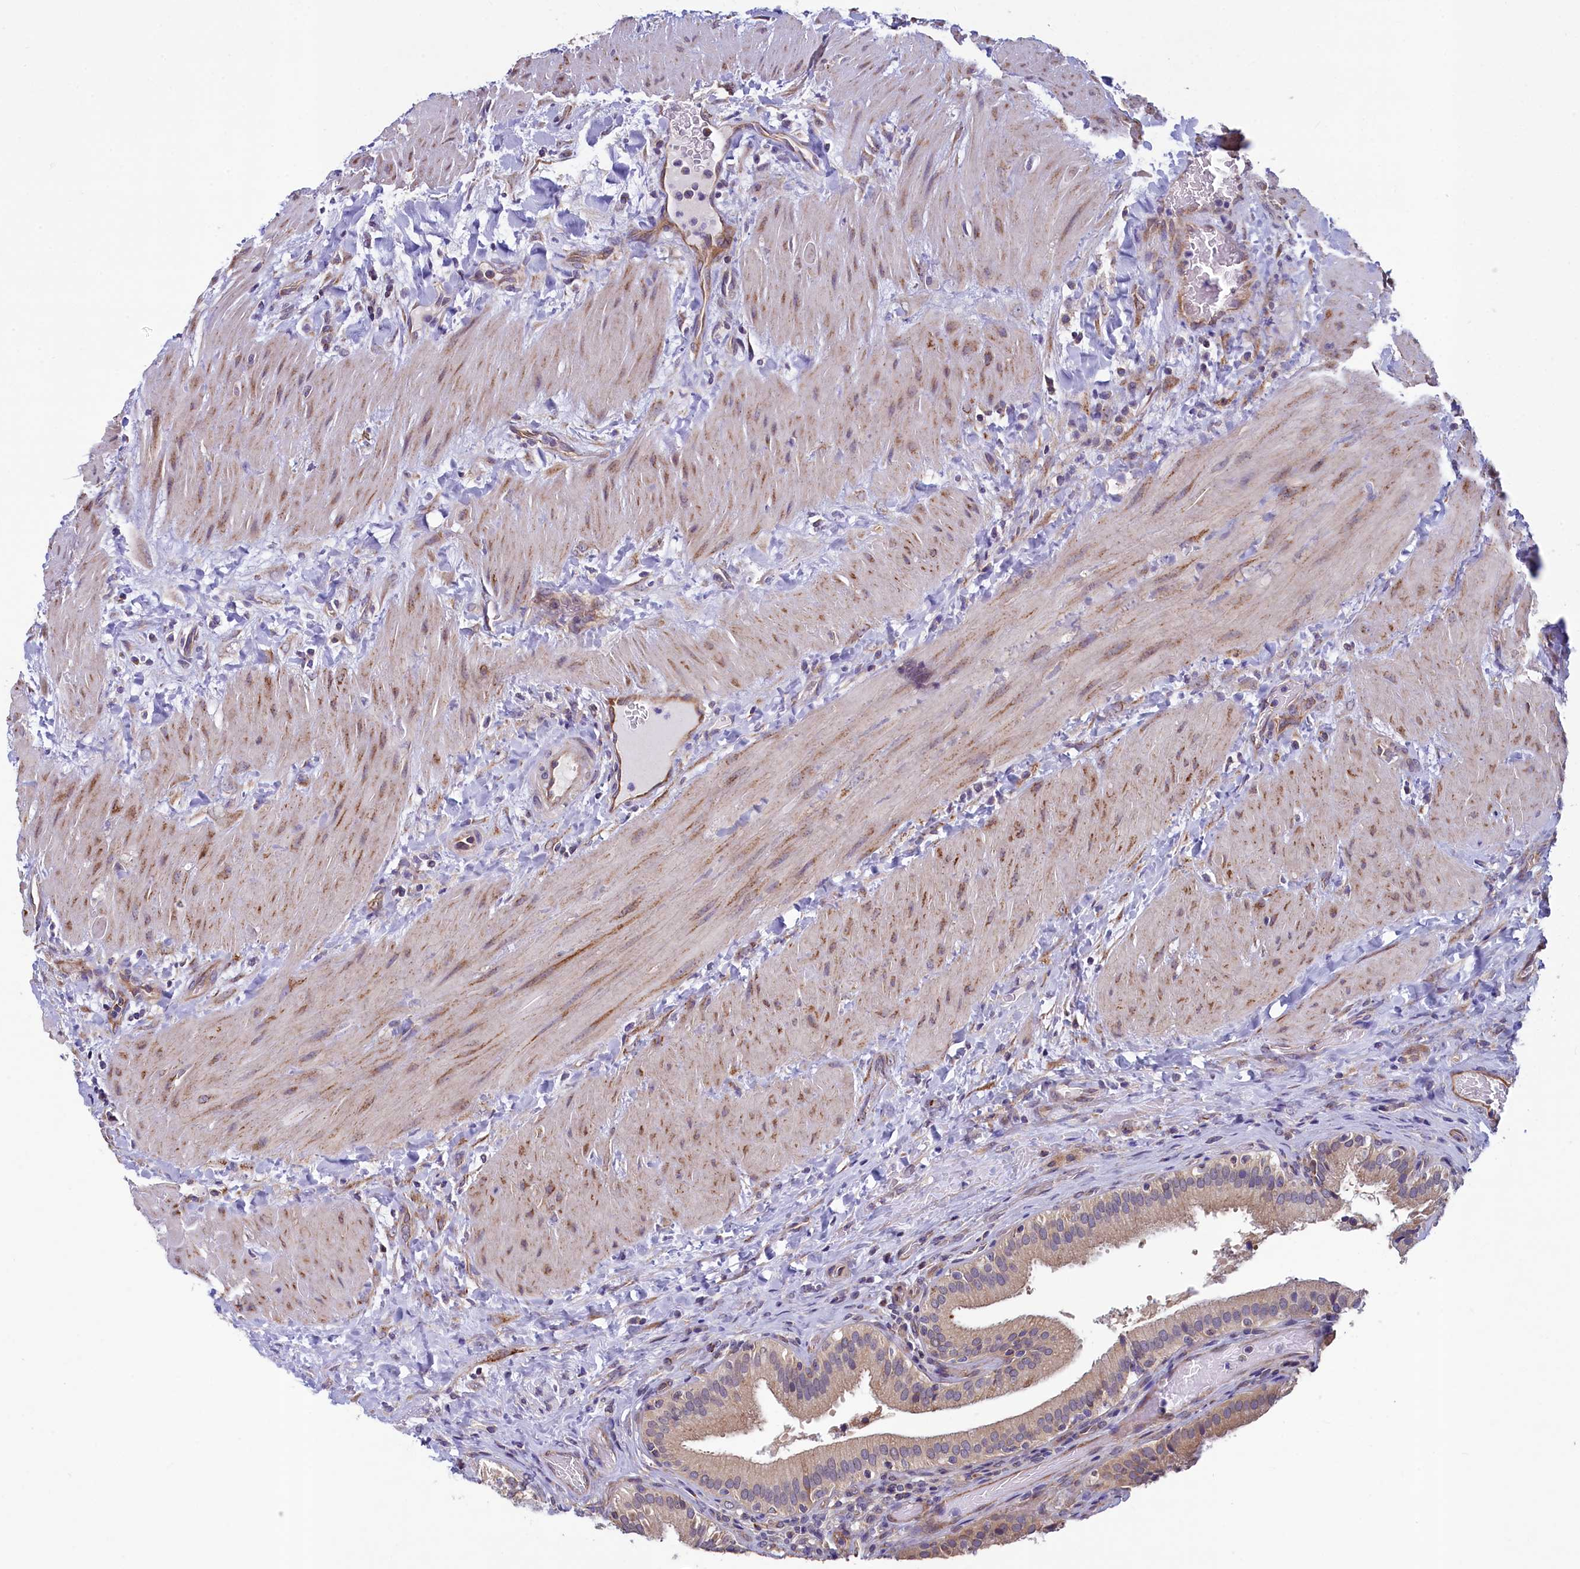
{"staining": {"intensity": "moderate", "quantity": ">75%", "location": "cytoplasmic/membranous"}, "tissue": "gallbladder", "cell_type": "Glandular cells", "image_type": "normal", "snomed": [{"axis": "morphology", "description": "Normal tissue, NOS"}, {"axis": "topography", "description": "Gallbladder"}], "caption": "This is an image of immunohistochemistry staining of normal gallbladder, which shows moderate staining in the cytoplasmic/membranous of glandular cells.", "gene": "SPATA2L", "patient": {"sex": "male", "age": 24}}